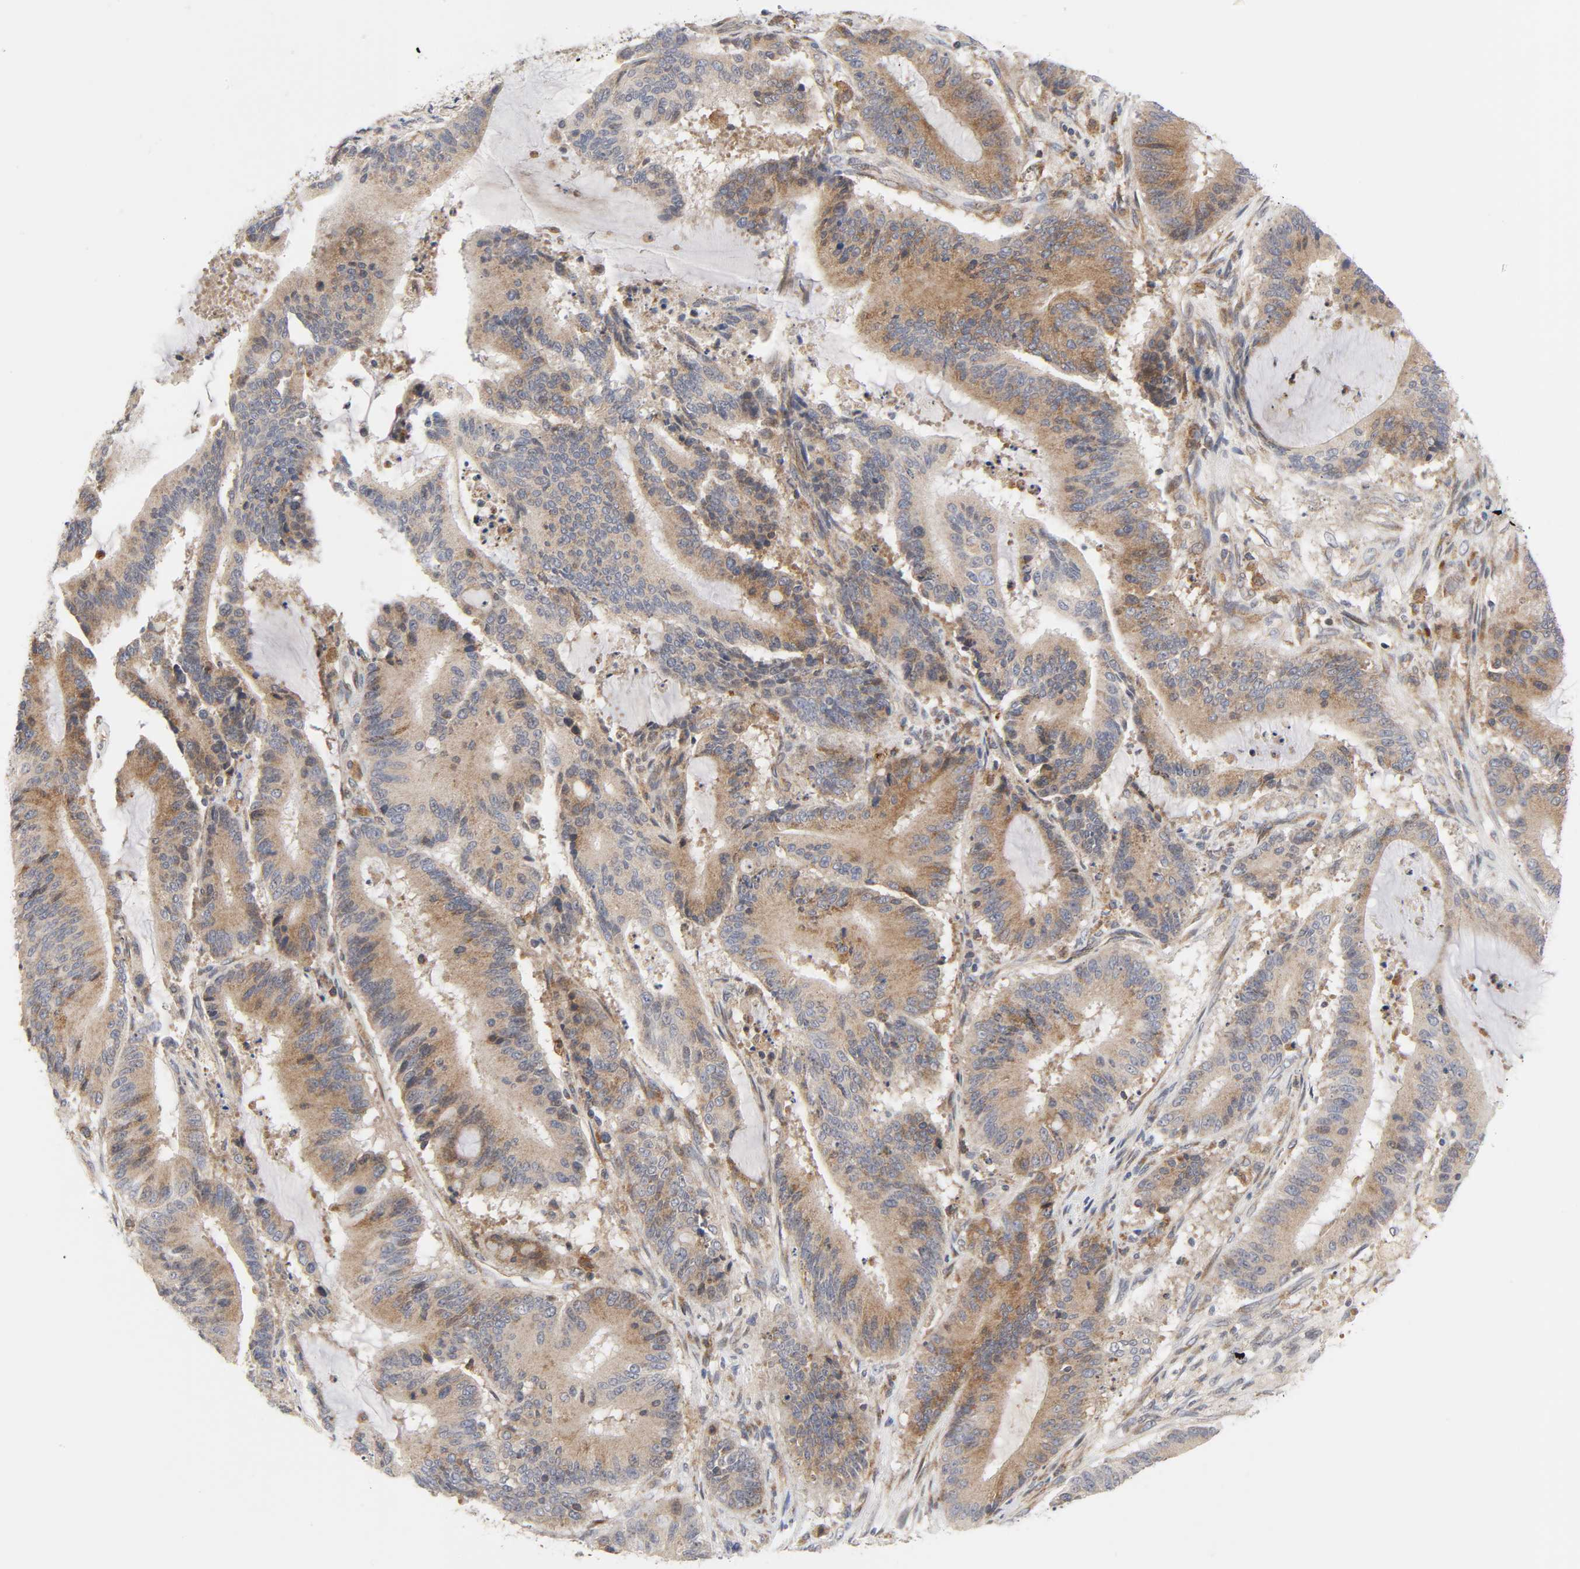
{"staining": {"intensity": "moderate", "quantity": ">75%", "location": "cytoplasmic/membranous"}, "tissue": "liver cancer", "cell_type": "Tumor cells", "image_type": "cancer", "snomed": [{"axis": "morphology", "description": "Cholangiocarcinoma"}, {"axis": "topography", "description": "Liver"}], "caption": "Cholangiocarcinoma (liver) stained for a protein (brown) shows moderate cytoplasmic/membranous positive staining in about >75% of tumor cells.", "gene": "BAX", "patient": {"sex": "female", "age": 73}}